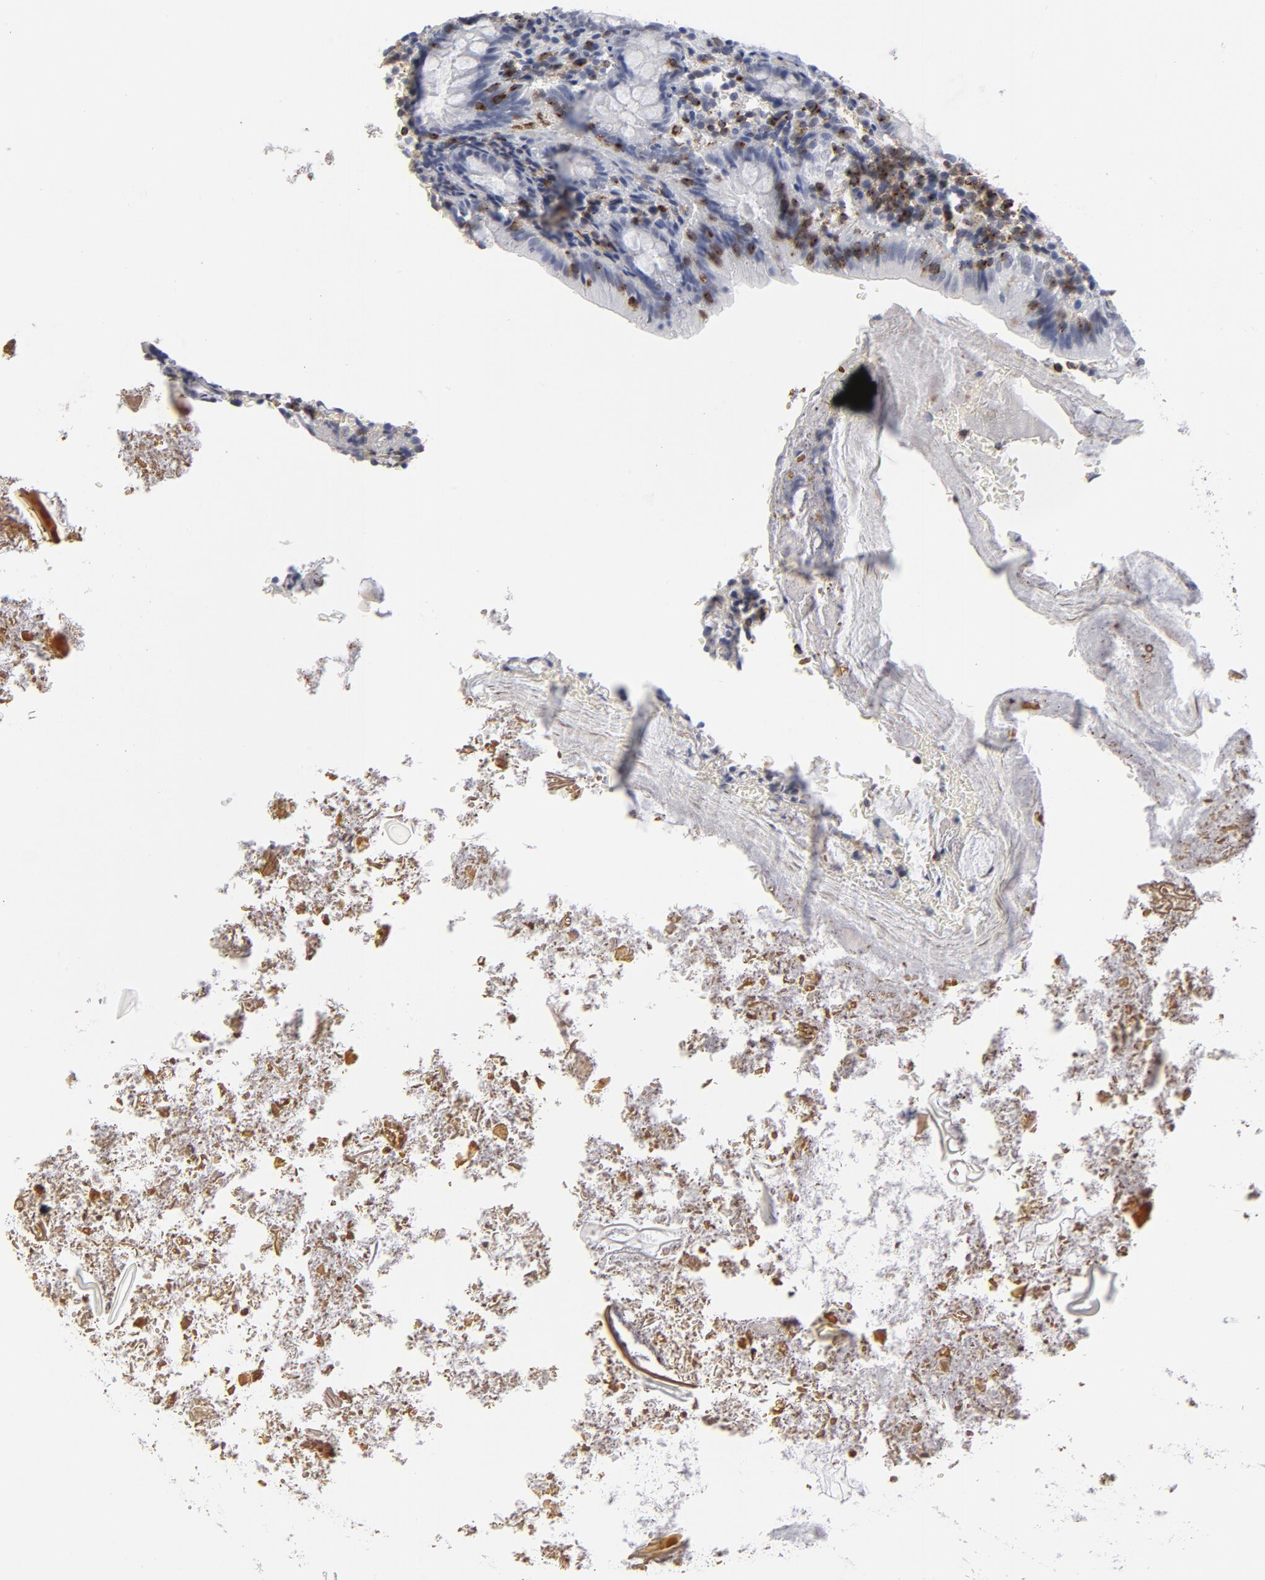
{"staining": {"intensity": "negative", "quantity": "none", "location": "none"}, "tissue": "appendix", "cell_type": "Glandular cells", "image_type": "normal", "snomed": [{"axis": "morphology", "description": "Normal tissue, NOS"}, {"axis": "topography", "description": "Appendix"}], "caption": "DAB immunohistochemical staining of normal appendix demonstrates no significant staining in glandular cells.", "gene": "CD2", "patient": {"sex": "female", "age": 10}}